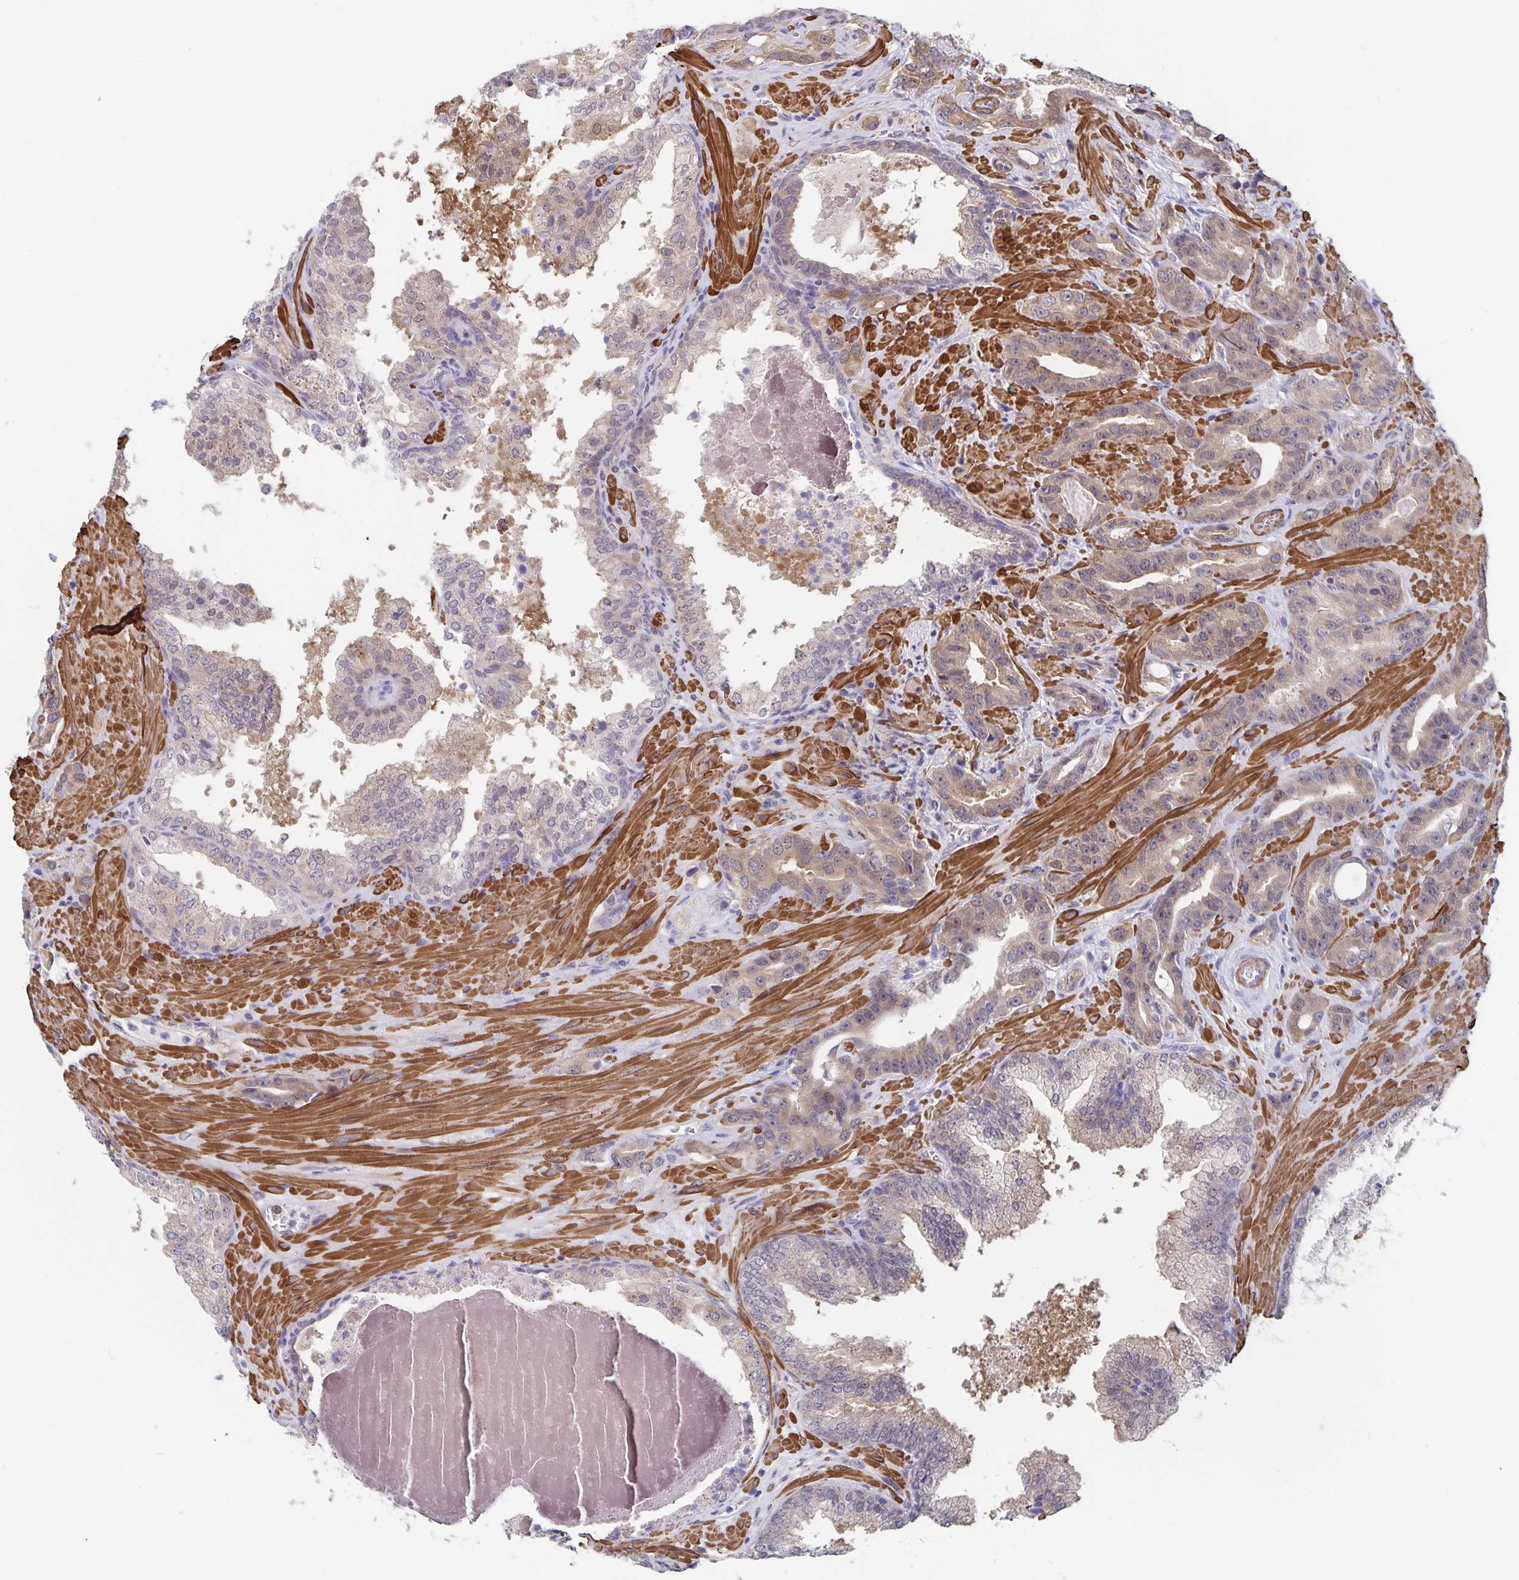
{"staining": {"intensity": "weak", "quantity": "25%-75%", "location": "cytoplasmic/membranous"}, "tissue": "prostate cancer", "cell_type": "Tumor cells", "image_type": "cancer", "snomed": [{"axis": "morphology", "description": "Adenocarcinoma, High grade"}, {"axis": "topography", "description": "Prostate"}], "caption": "Protein staining shows weak cytoplasmic/membranous staining in about 25%-75% of tumor cells in prostate cancer (high-grade adenocarcinoma).", "gene": "BAG6", "patient": {"sex": "male", "age": 65}}